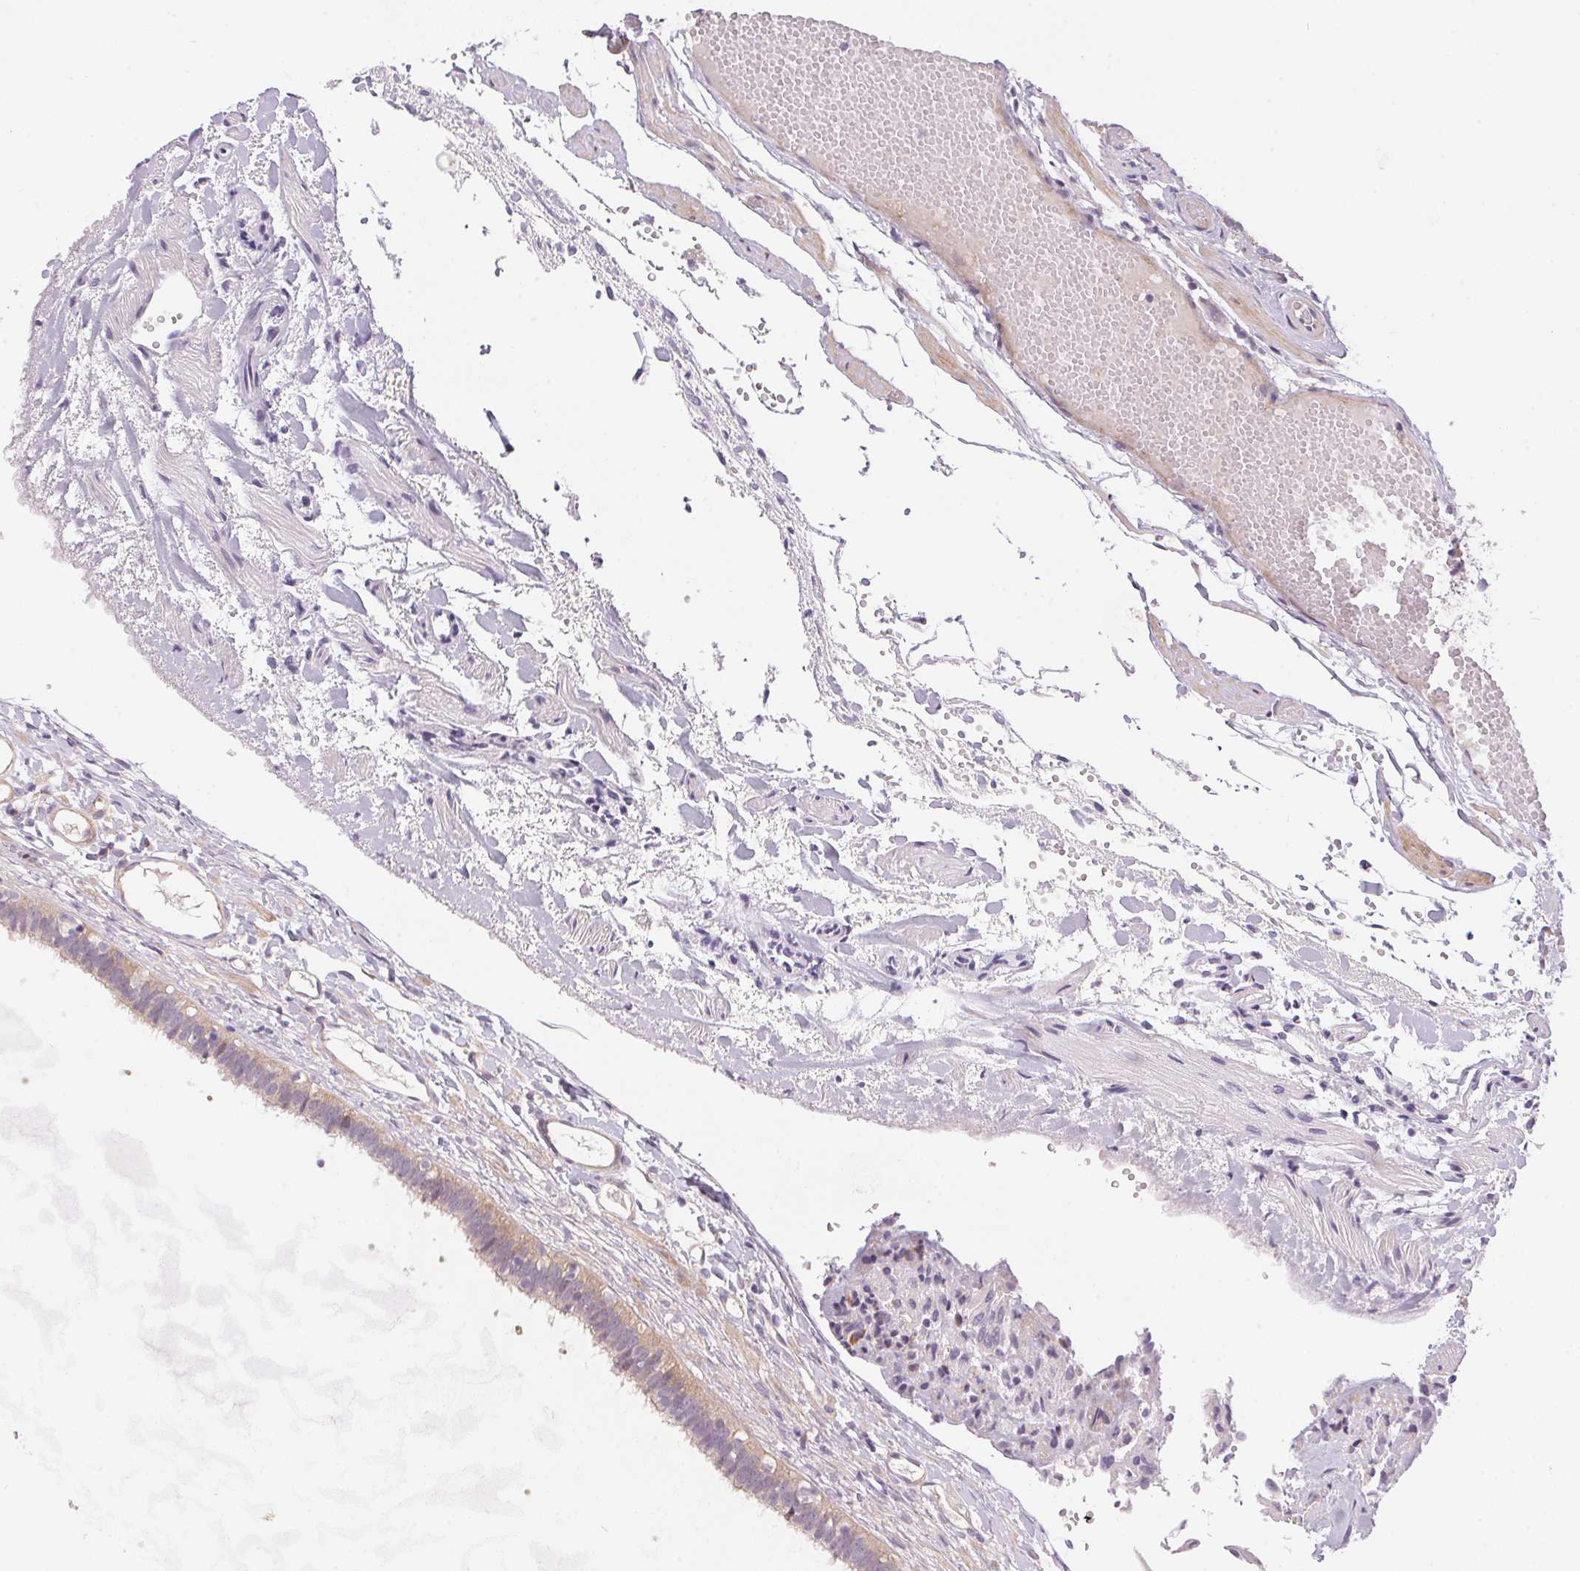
{"staining": {"intensity": "weak", "quantity": "<25%", "location": "cytoplasmic/membranous"}, "tissue": "fallopian tube", "cell_type": "Glandular cells", "image_type": "normal", "snomed": [{"axis": "morphology", "description": "Normal tissue, NOS"}, {"axis": "topography", "description": "Fallopian tube"}], "caption": "Glandular cells show no significant protein expression in normal fallopian tube. Brightfield microscopy of immunohistochemistry stained with DAB (brown) and hematoxylin (blue), captured at high magnification.", "gene": "UNC13B", "patient": {"sex": "female", "age": 37}}